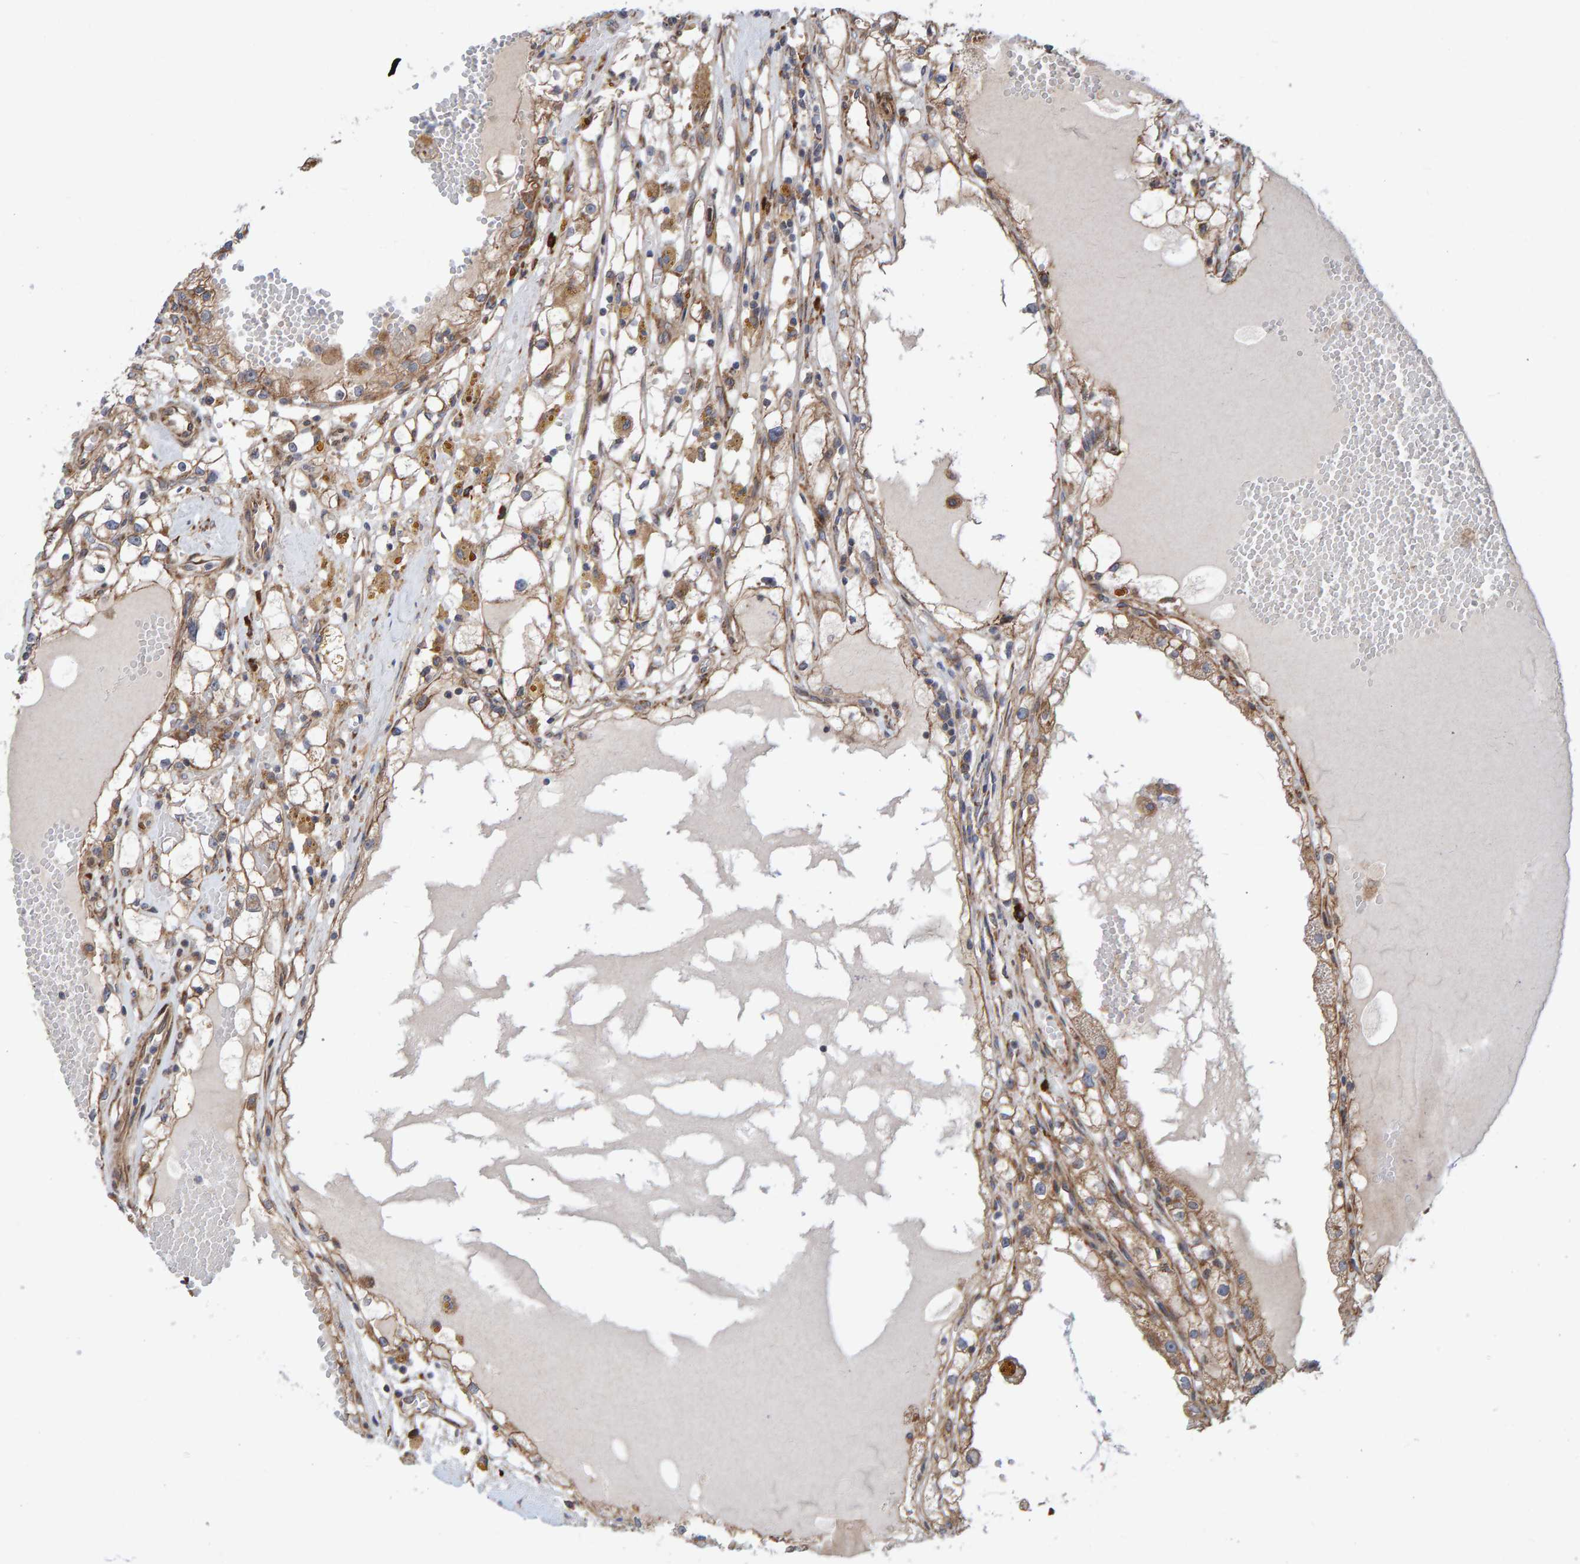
{"staining": {"intensity": "weak", "quantity": ">75%", "location": "cytoplasmic/membranous"}, "tissue": "renal cancer", "cell_type": "Tumor cells", "image_type": "cancer", "snomed": [{"axis": "morphology", "description": "Adenocarcinoma, NOS"}, {"axis": "topography", "description": "Kidney"}], "caption": "The immunohistochemical stain shows weak cytoplasmic/membranous expression in tumor cells of renal adenocarcinoma tissue.", "gene": "KIAA0753", "patient": {"sex": "male", "age": 56}}